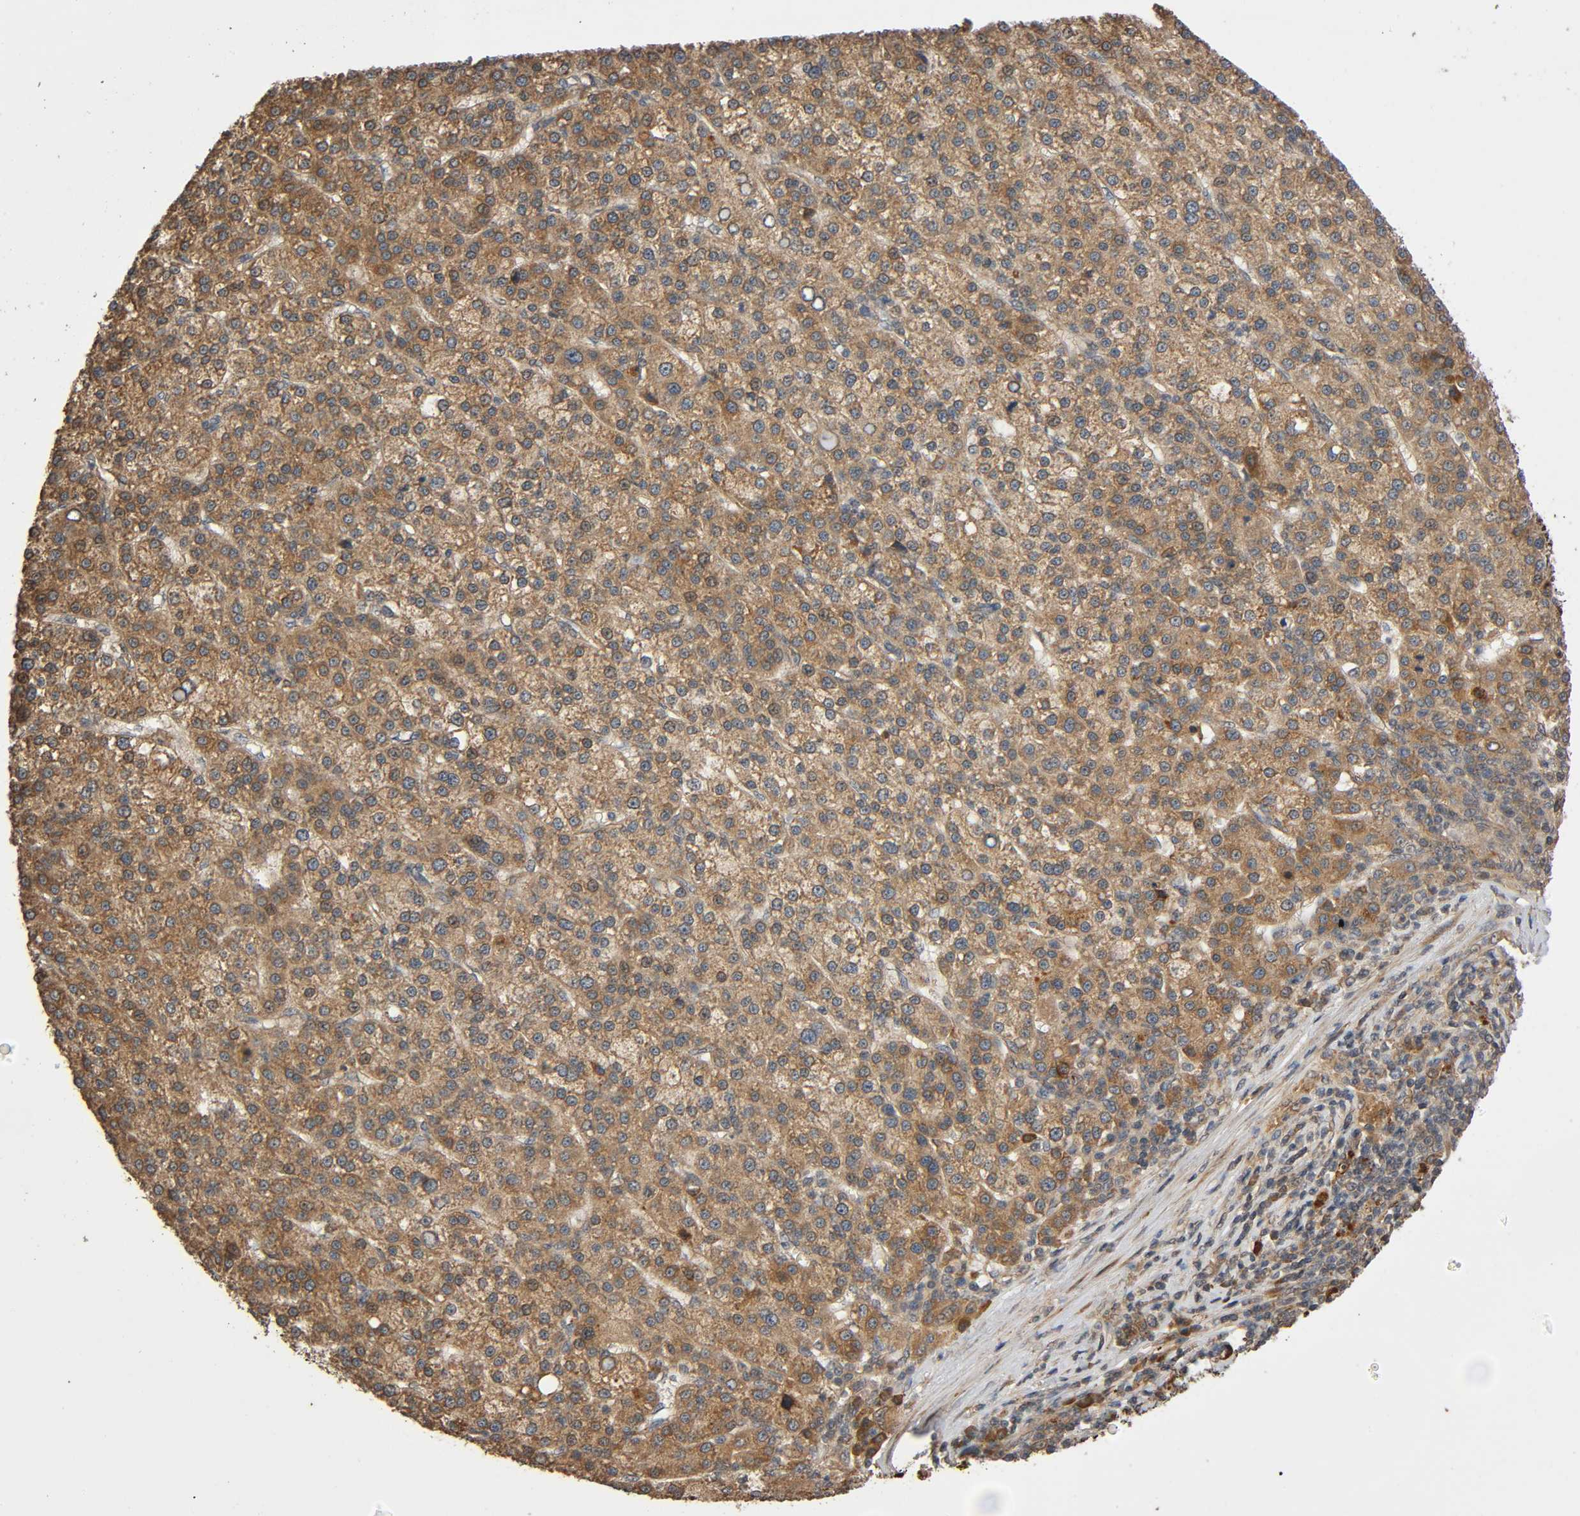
{"staining": {"intensity": "moderate", "quantity": ">75%", "location": "cytoplasmic/membranous"}, "tissue": "liver cancer", "cell_type": "Tumor cells", "image_type": "cancer", "snomed": [{"axis": "morphology", "description": "Carcinoma, Hepatocellular, NOS"}, {"axis": "topography", "description": "Liver"}], "caption": "Human hepatocellular carcinoma (liver) stained for a protein (brown) displays moderate cytoplasmic/membranous positive positivity in approximately >75% of tumor cells.", "gene": "MAP3K8", "patient": {"sex": "female", "age": 58}}